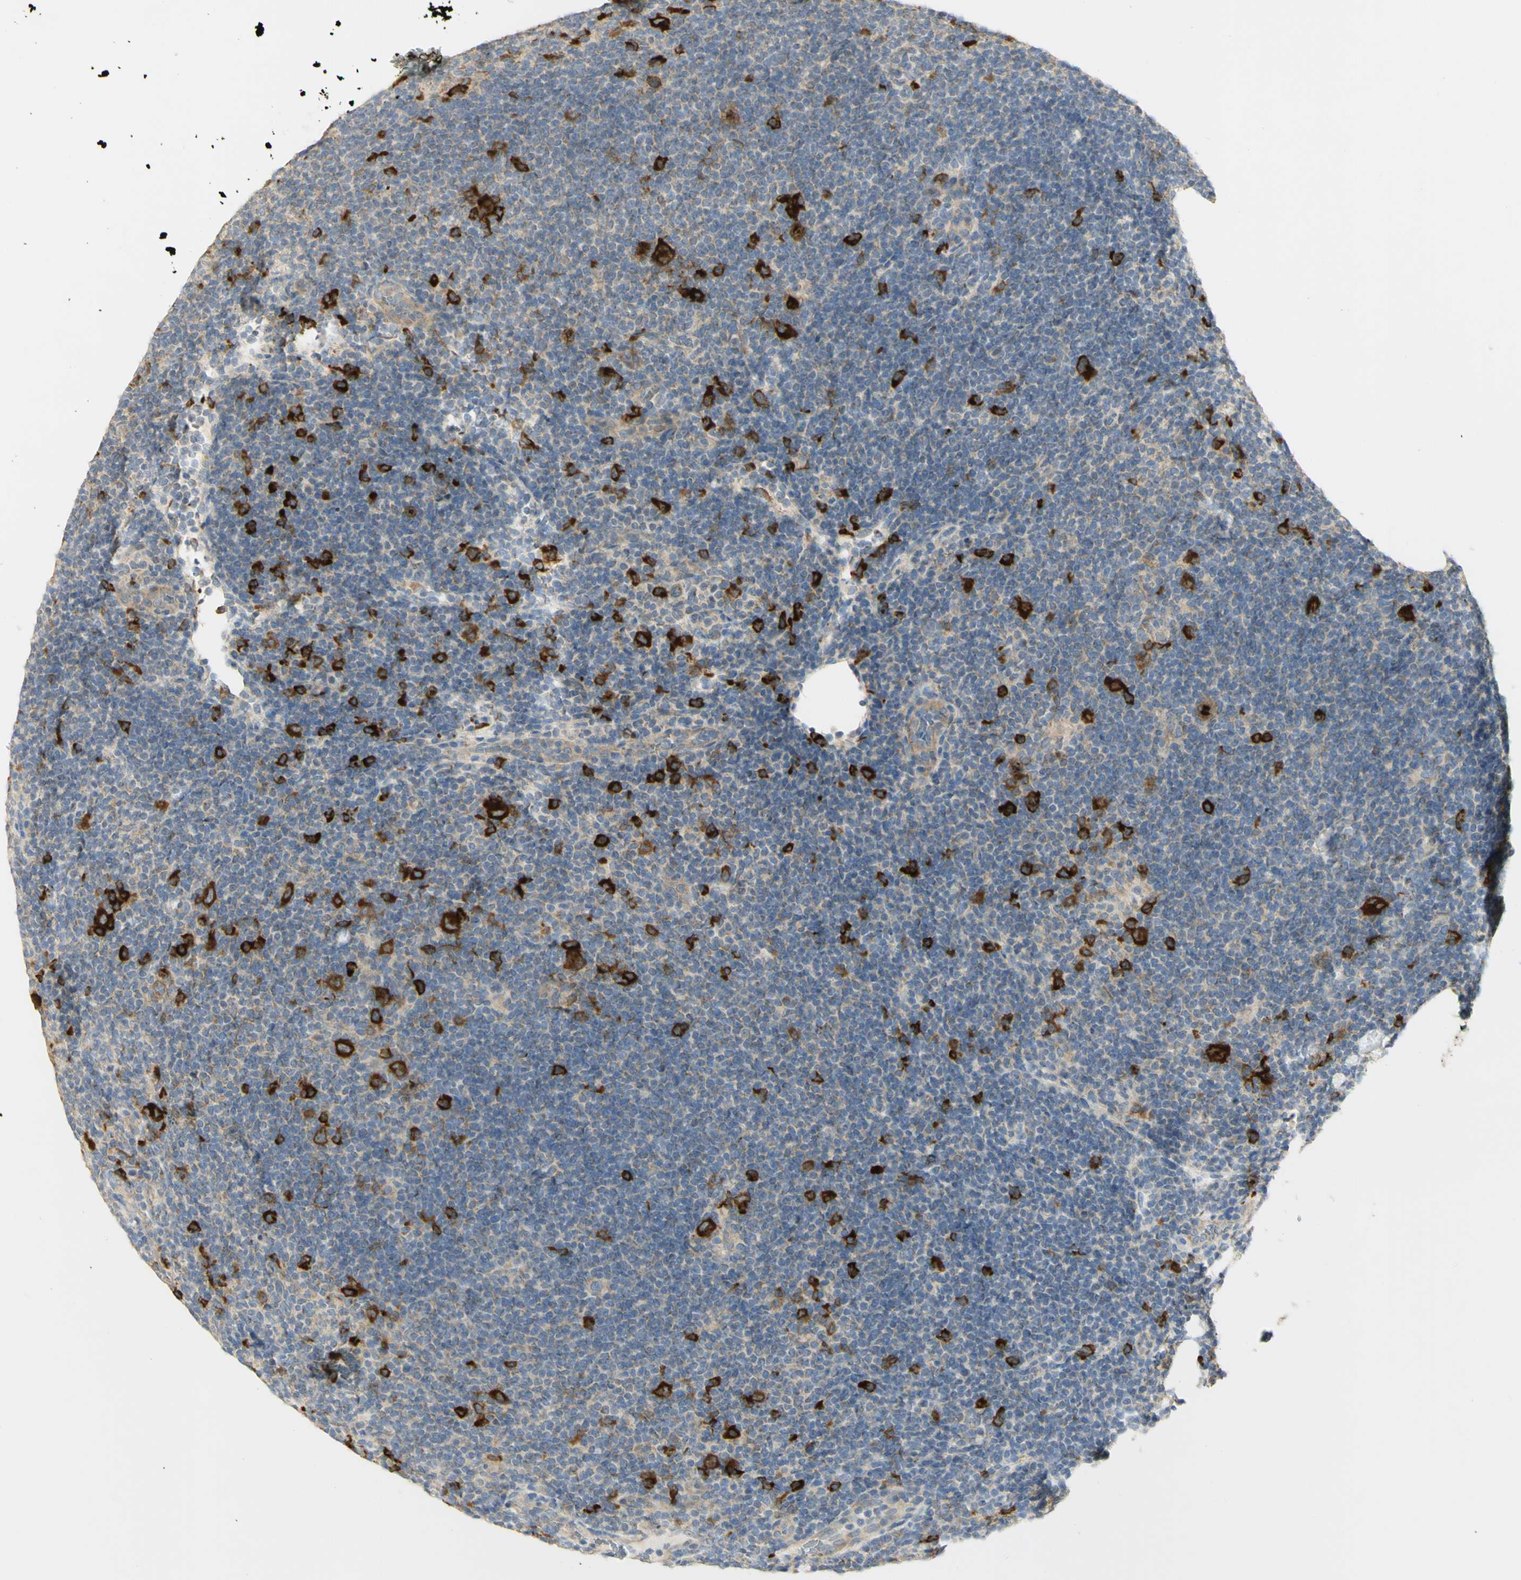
{"staining": {"intensity": "weak", "quantity": "25%-75%", "location": "cytoplasmic/membranous"}, "tissue": "lymphoma", "cell_type": "Tumor cells", "image_type": "cancer", "snomed": [{"axis": "morphology", "description": "Hodgkin's disease, NOS"}, {"axis": "topography", "description": "Lymph node"}], "caption": "There is low levels of weak cytoplasmic/membranous staining in tumor cells of Hodgkin's disease, as demonstrated by immunohistochemical staining (brown color).", "gene": "KIF11", "patient": {"sex": "female", "age": 57}}